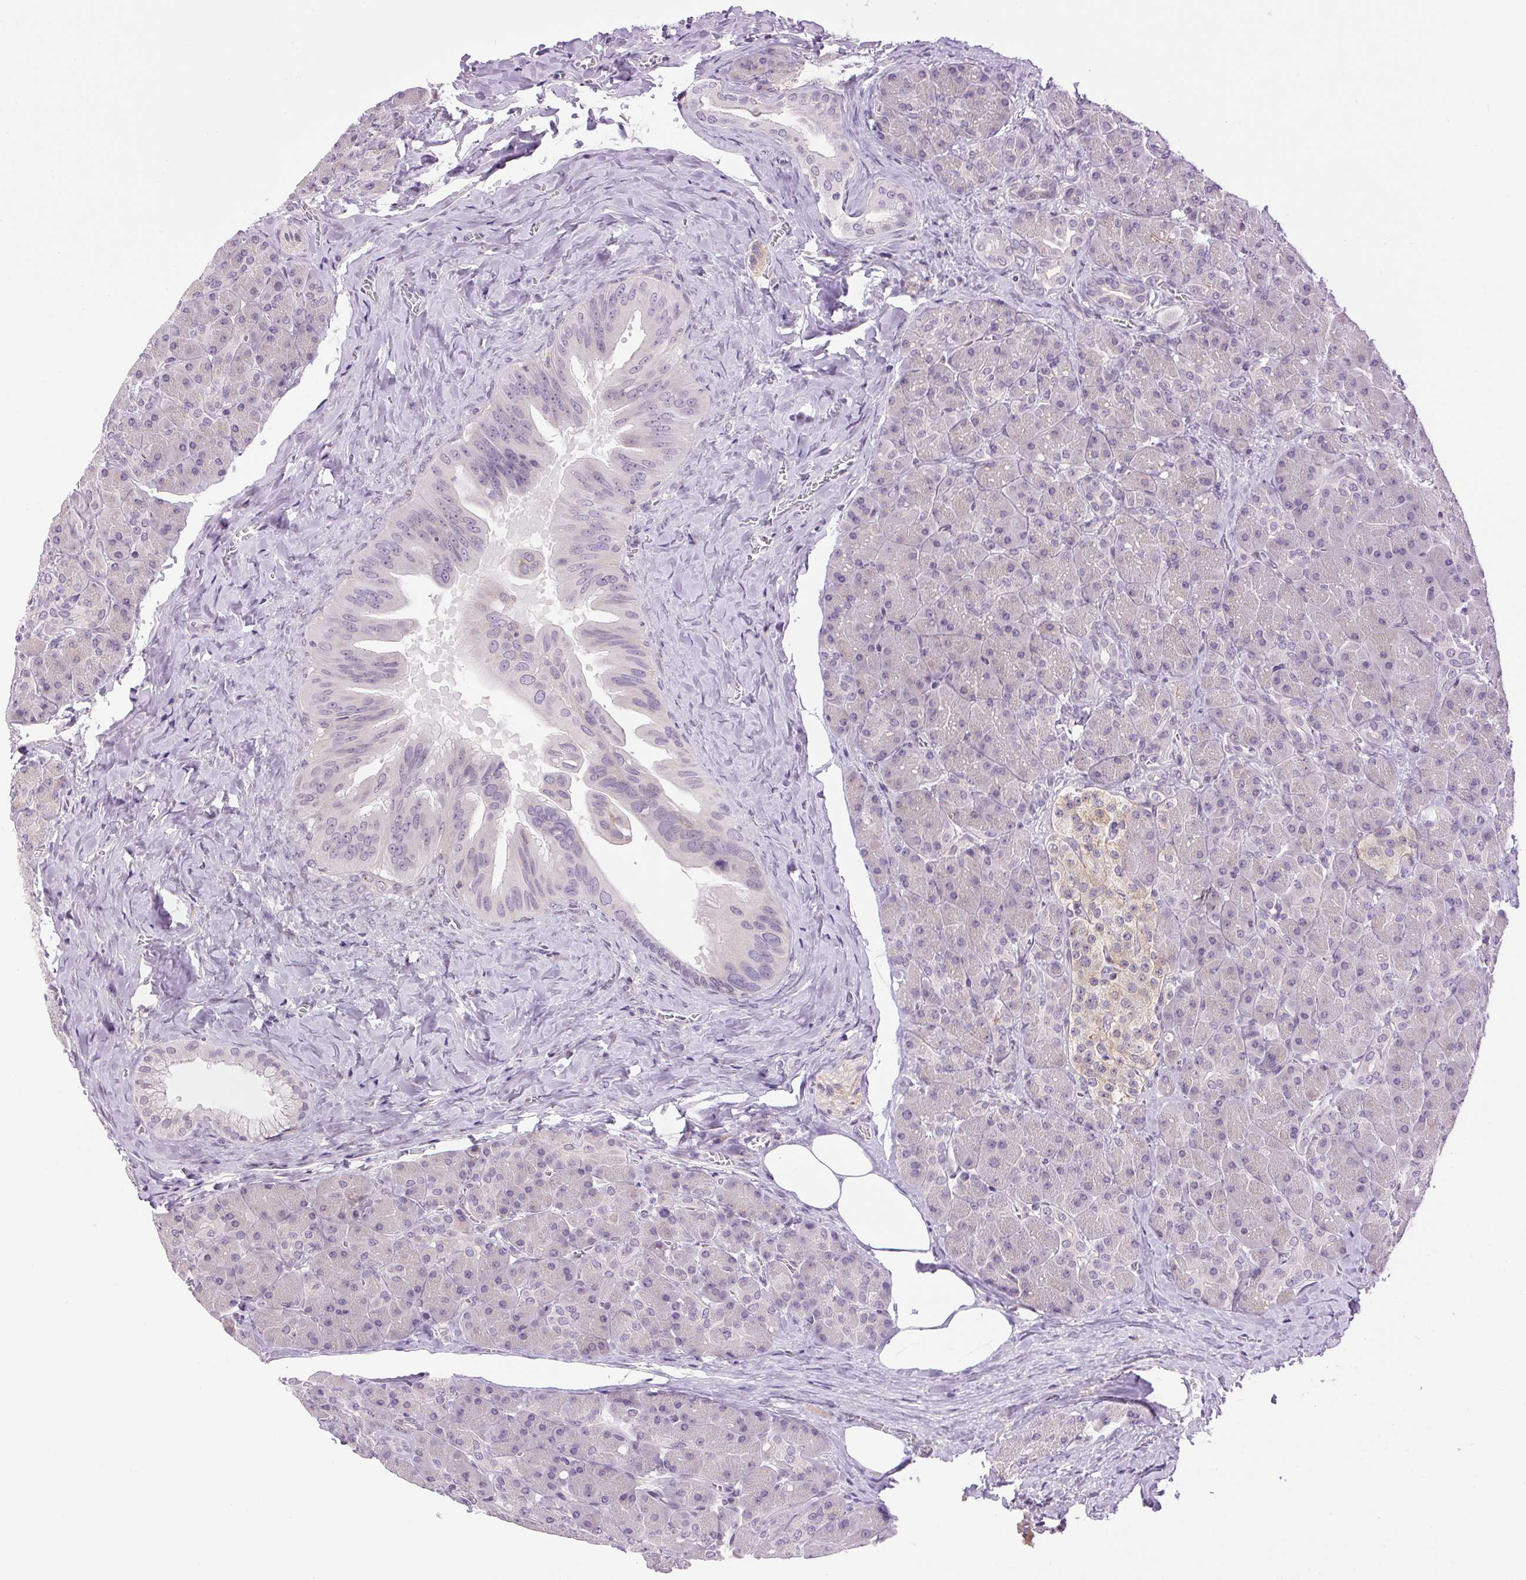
{"staining": {"intensity": "negative", "quantity": "none", "location": "none"}, "tissue": "pancreas", "cell_type": "Exocrine glandular cells", "image_type": "normal", "snomed": [{"axis": "morphology", "description": "Normal tissue, NOS"}, {"axis": "topography", "description": "Pancreas"}], "caption": "The photomicrograph demonstrates no significant staining in exocrine glandular cells of pancreas. (DAB (3,3'-diaminobenzidine) immunohistochemistry visualized using brightfield microscopy, high magnification).", "gene": "SMIM13", "patient": {"sex": "male", "age": 55}}